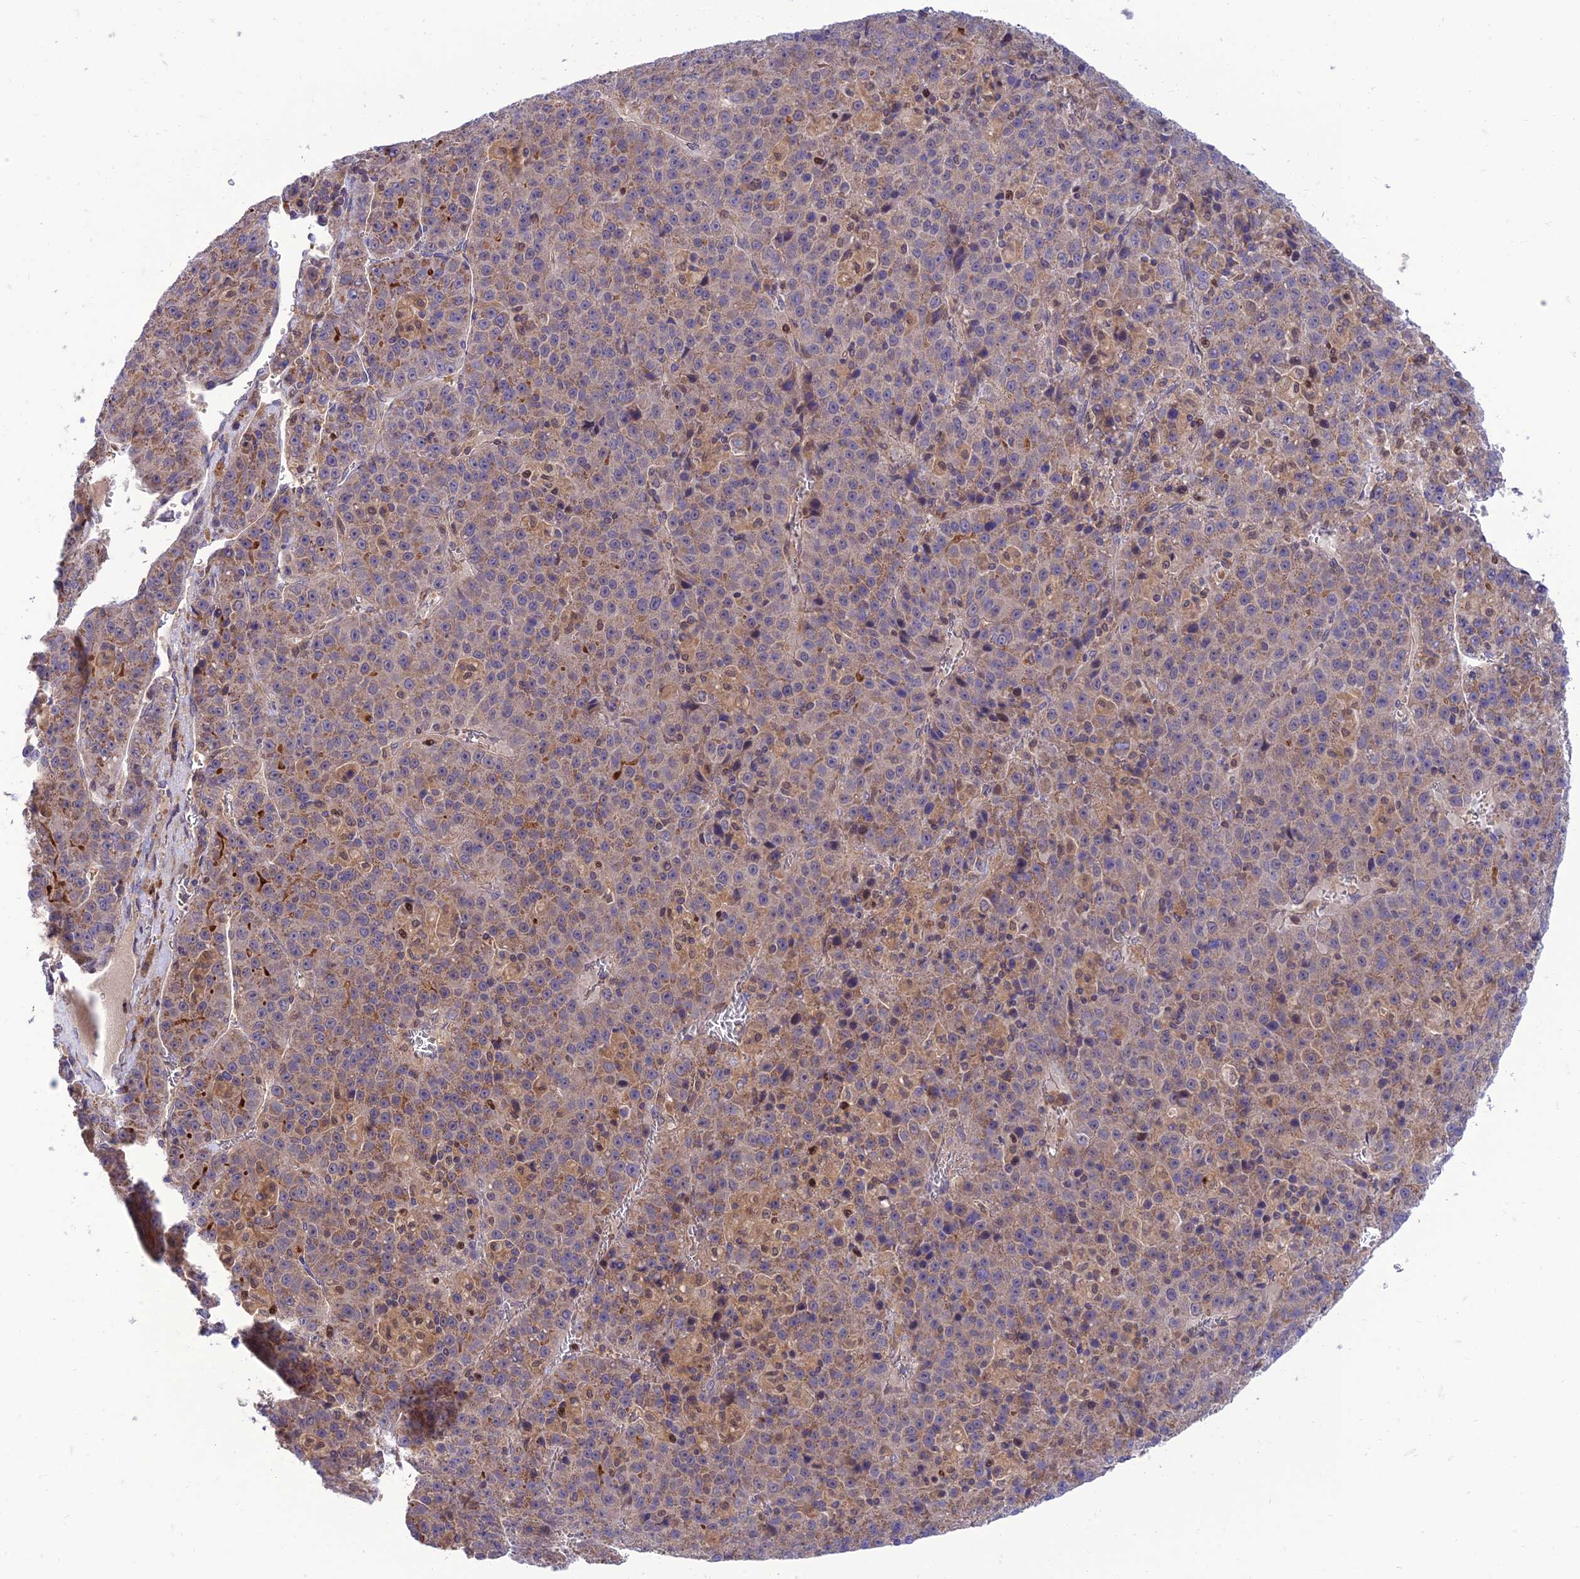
{"staining": {"intensity": "moderate", "quantity": "25%-75%", "location": "cytoplasmic/membranous"}, "tissue": "liver cancer", "cell_type": "Tumor cells", "image_type": "cancer", "snomed": [{"axis": "morphology", "description": "Carcinoma, Hepatocellular, NOS"}, {"axis": "topography", "description": "Liver"}], "caption": "Immunohistochemistry (IHC) micrograph of neoplastic tissue: liver cancer stained using IHC reveals medium levels of moderate protein expression localized specifically in the cytoplasmic/membranous of tumor cells, appearing as a cytoplasmic/membranous brown color.", "gene": "IRAK3", "patient": {"sex": "female", "age": 53}}